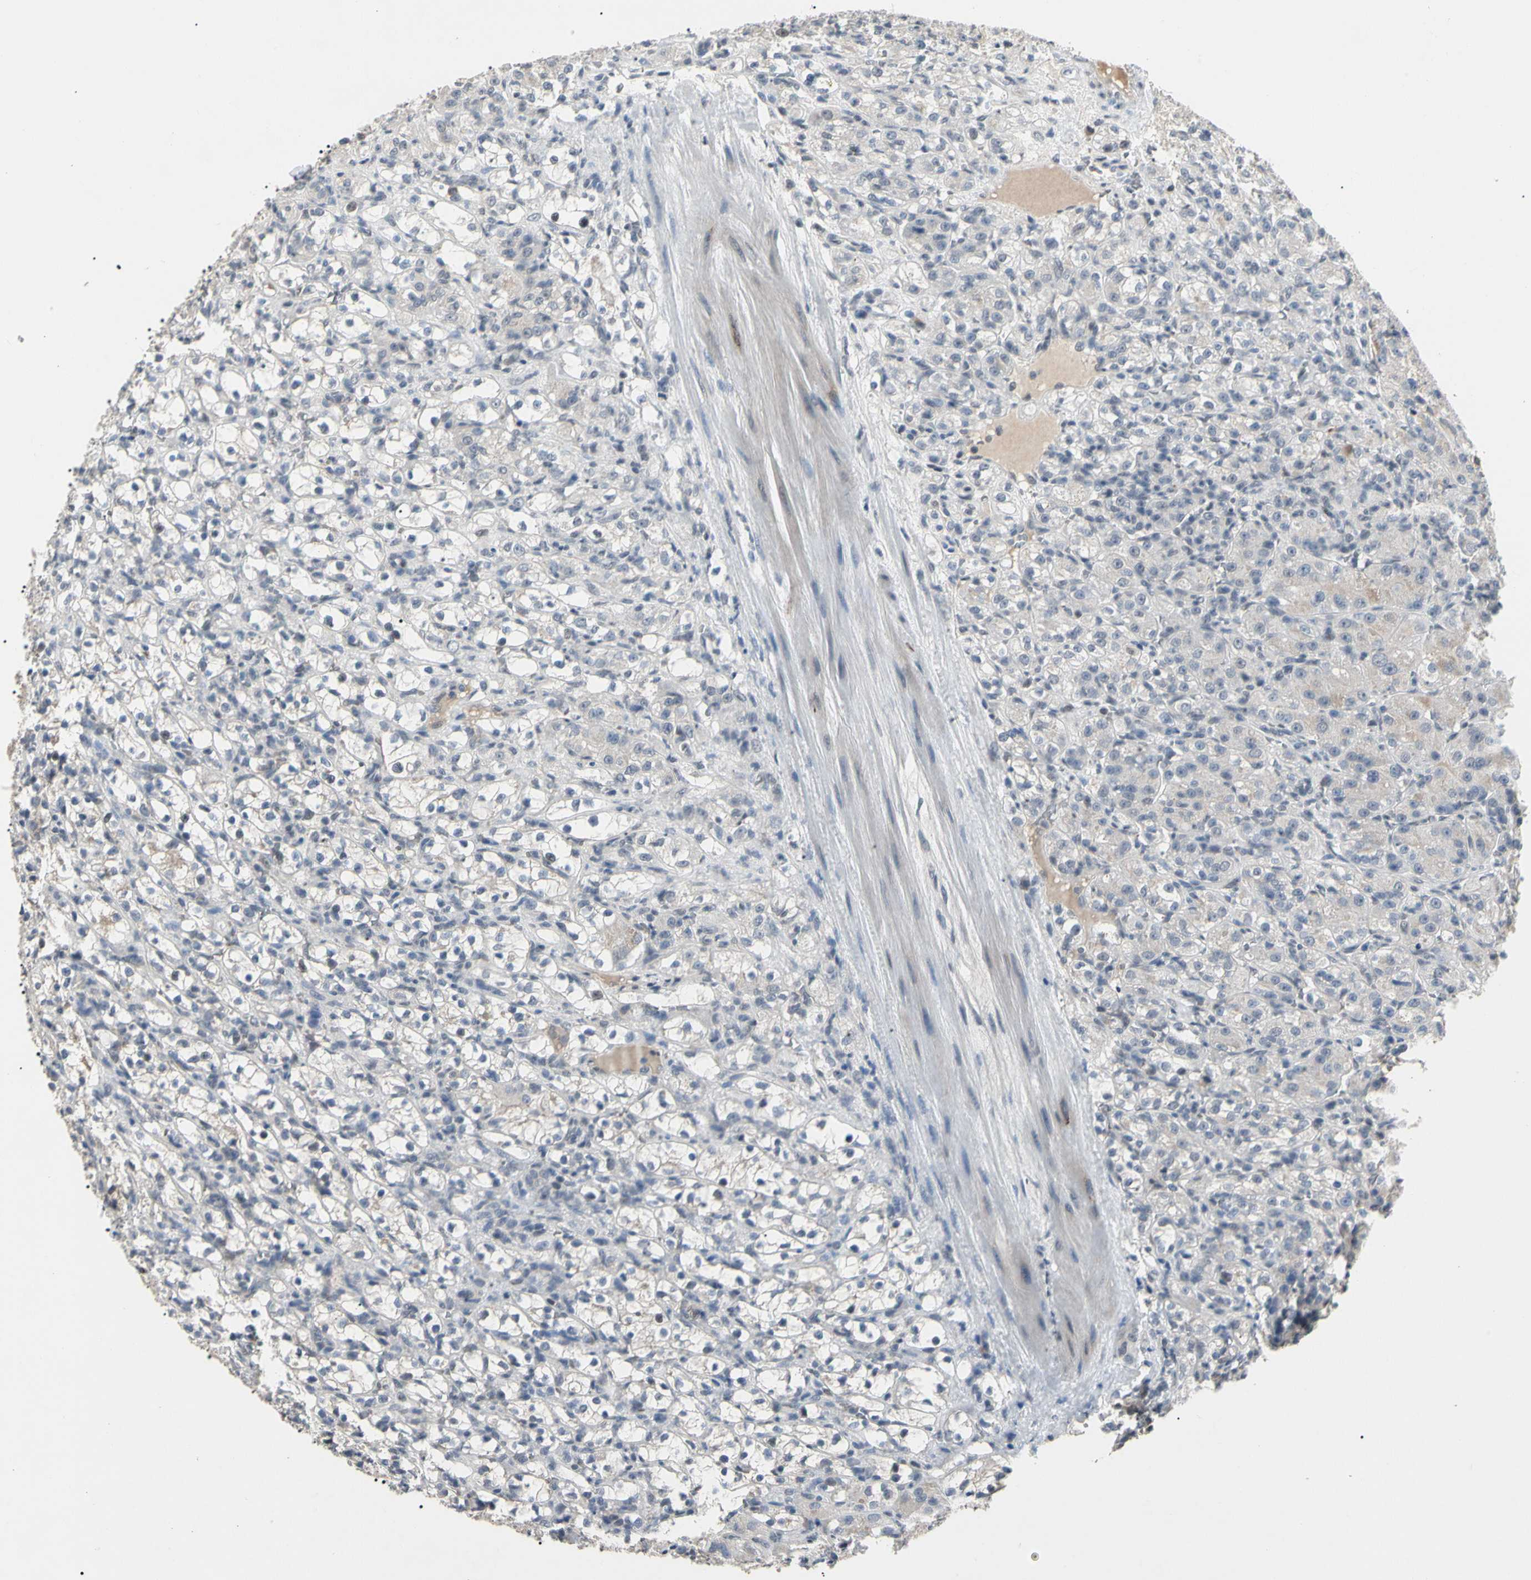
{"staining": {"intensity": "weak", "quantity": "<25%", "location": "cytoplasmic/membranous"}, "tissue": "renal cancer", "cell_type": "Tumor cells", "image_type": "cancer", "snomed": [{"axis": "morphology", "description": "Normal tissue, NOS"}, {"axis": "morphology", "description": "Adenocarcinoma, NOS"}, {"axis": "topography", "description": "Kidney"}], "caption": "Immunohistochemistry image of neoplastic tissue: renal adenocarcinoma stained with DAB (3,3'-diaminobenzidine) reveals no significant protein staining in tumor cells.", "gene": "GREM1", "patient": {"sex": "male", "age": 61}}